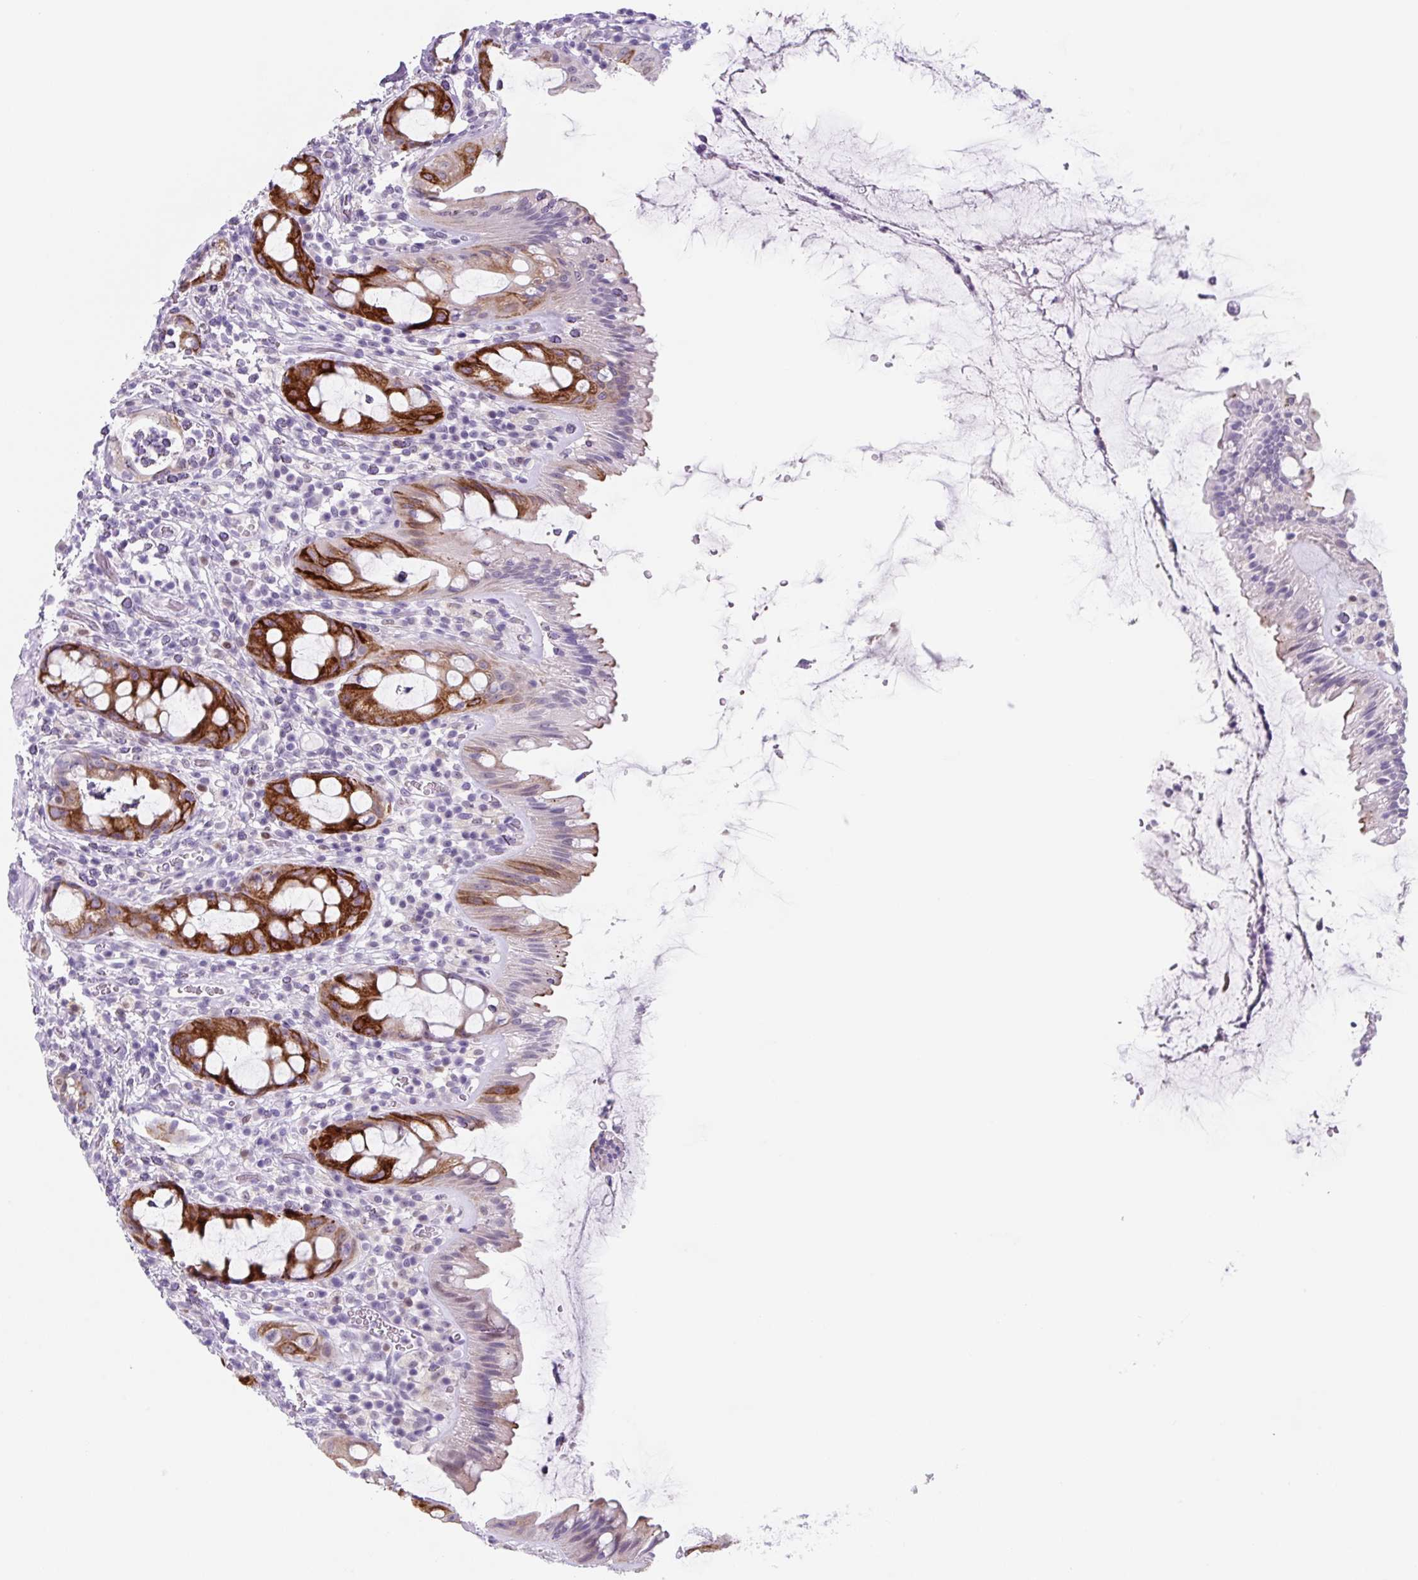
{"staining": {"intensity": "strong", "quantity": ">75%", "location": "cytoplasmic/membranous"}, "tissue": "rectum", "cell_type": "Glandular cells", "image_type": "normal", "snomed": [{"axis": "morphology", "description": "Normal tissue, NOS"}, {"axis": "topography", "description": "Rectum"}], "caption": "The micrograph shows a brown stain indicating the presence of a protein in the cytoplasmic/membranous of glandular cells in rectum. The staining was performed using DAB (3,3'-diaminobenzidine), with brown indicating positive protein expression. Nuclei are stained blue with hematoxylin.", "gene": "TNFRSF8", "patient": {"sex": "female", "age": 57}}